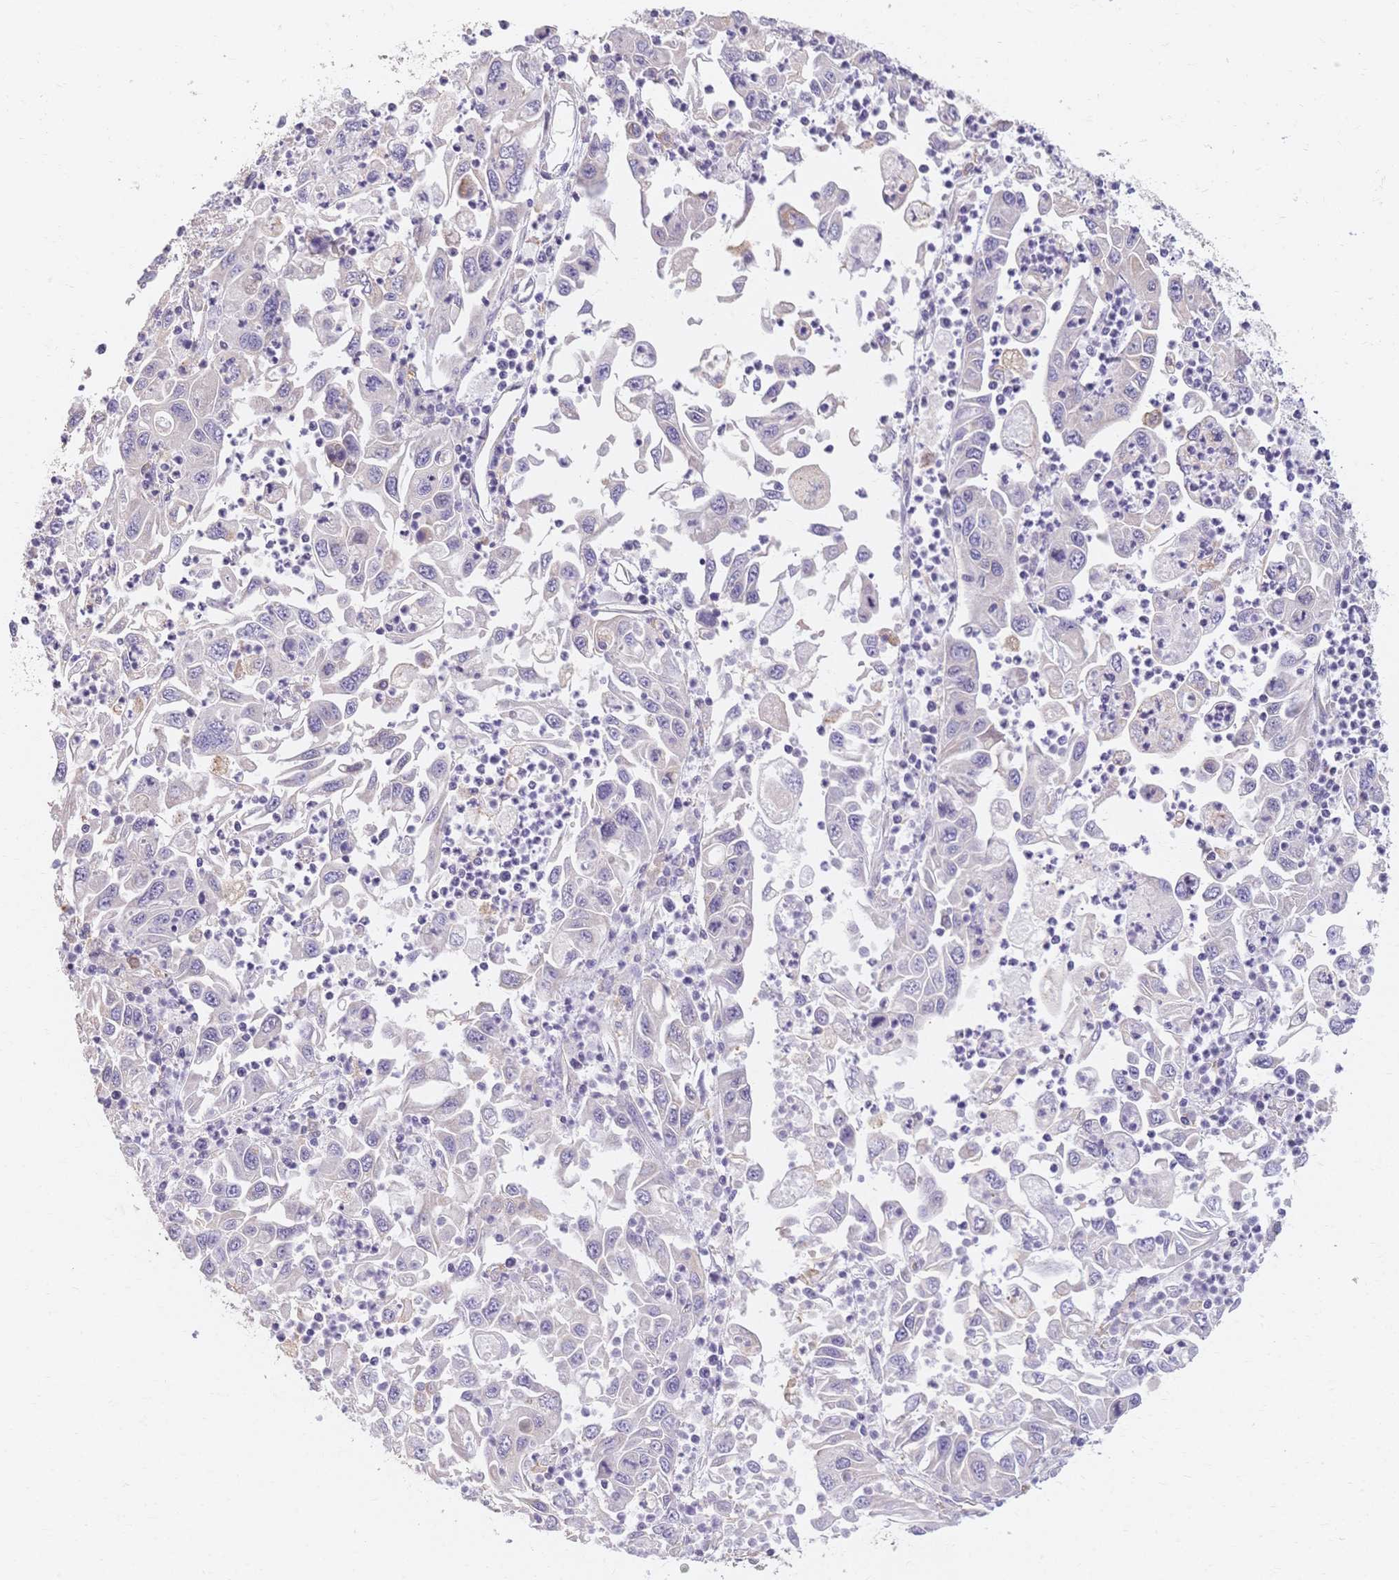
{"staining": {"intensity": "negative", "quantity": "none", "location": "none"}, "tissue": "endometrial cancer", "cell_type": "Tumor cells", "image_type": "cancer", "snomed": [{"axis": "morphology", "description": "Adenocarcinoma, NOS"}, {"axis": "topography", "description": "Uterus"}], "caption": "High magnification brightfield microscopy of endometrial cancer (adenocarcinoma) stained with DAB (3,3'-diaminobenzidine) (brown) and counterstained with hematoxylin (blue): tumor cells show no significant positivity.", "gene": "HS3ST5", "patient": {"sex": "female", "age": 62}}